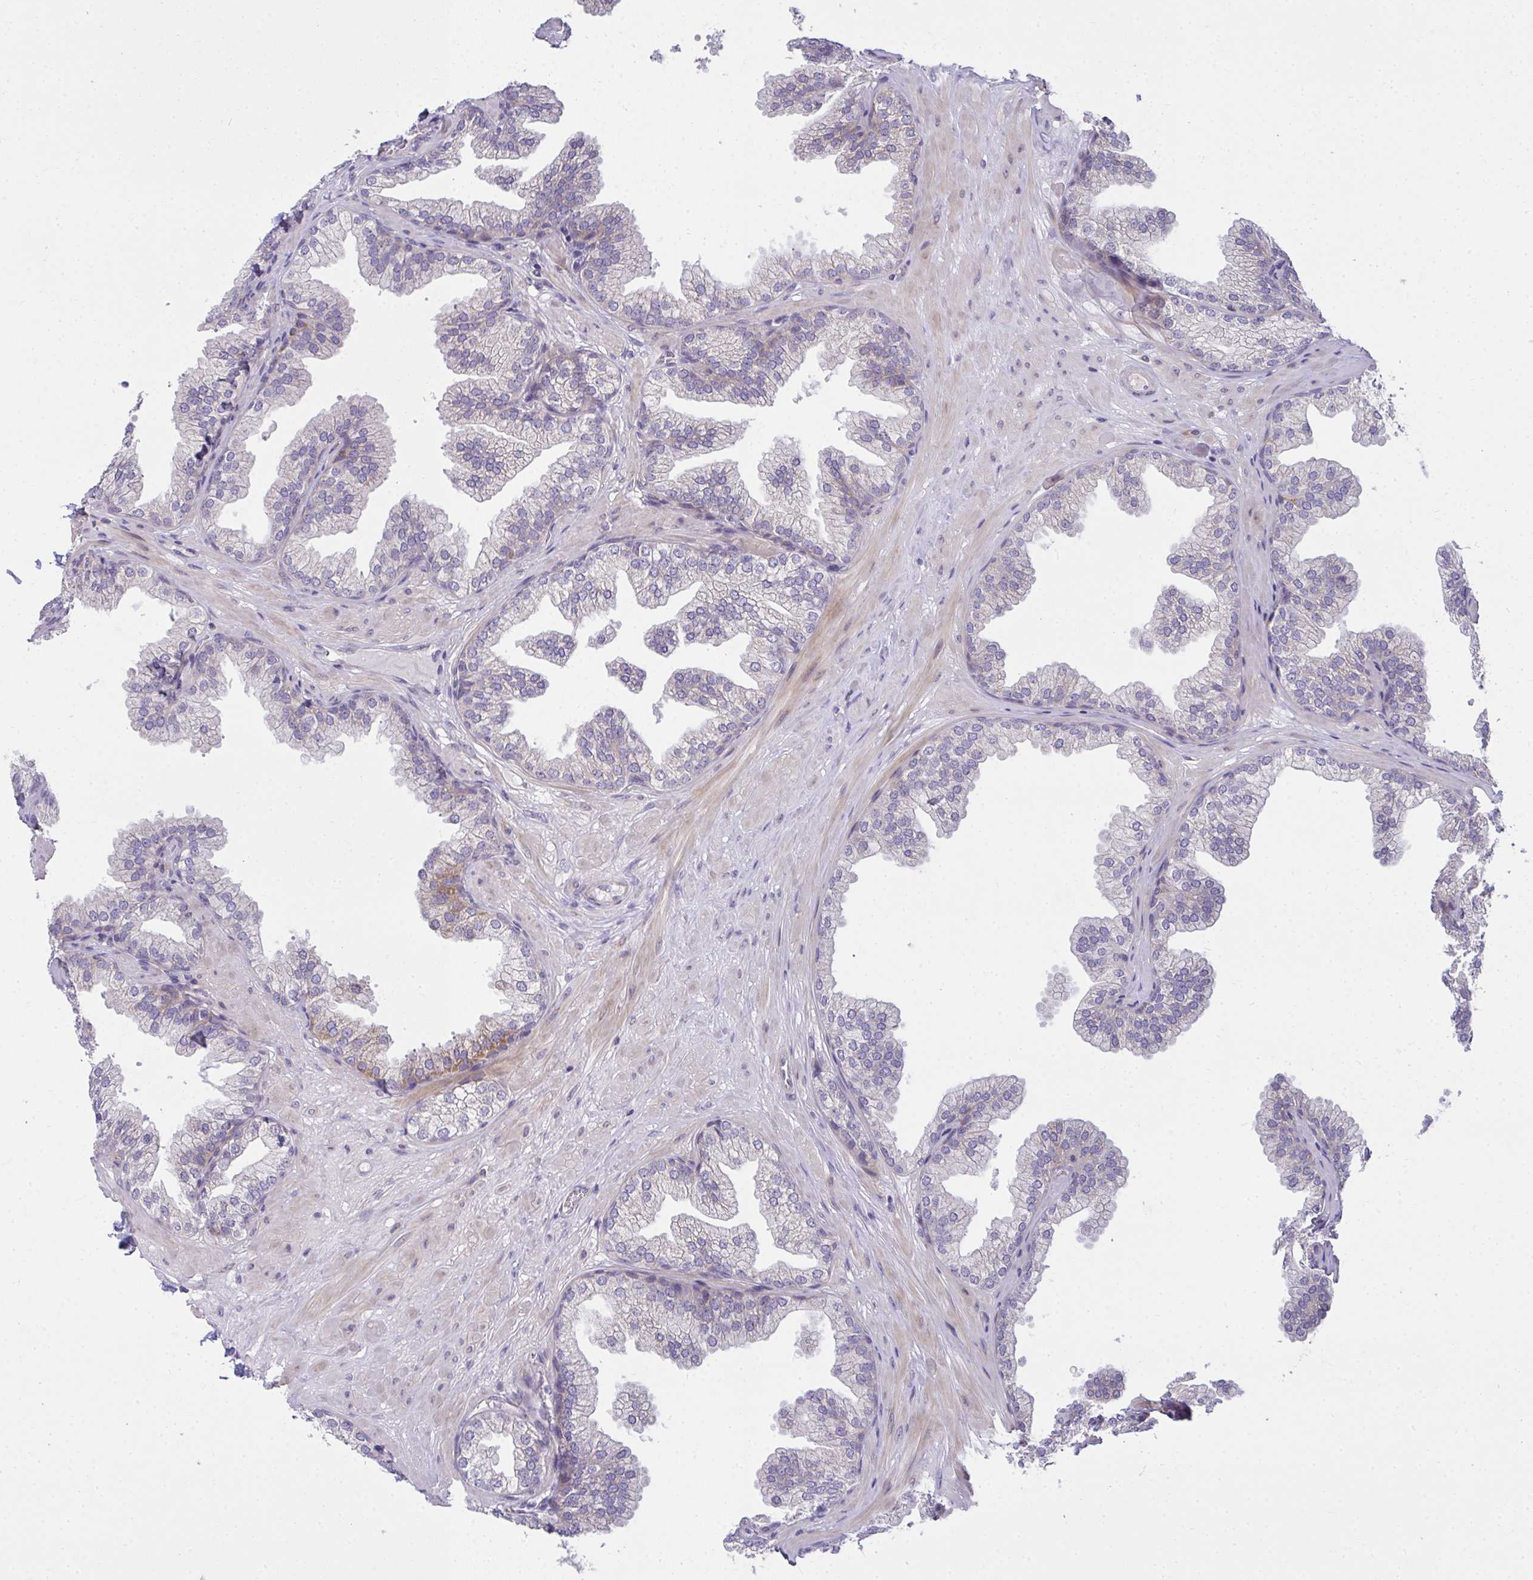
{"staining": {"intensity": "weak", "quantity": "25%-75%", "location": "cytoplasmic/membranous"}, "tissue": "prostate", "cell_type": "Glandular cells", "image_type": "normal", "snomed": [{"axis": "morphology", "description": "Normal tissue, NOS"}, {"axis": "topography", "description": "Prostate"}], "caption": "DAB immunohistochemical staining of unremarkable prostate exhibits weak cytoplasmic/membranous protein positivity in about 25%-75% of glandular cells. The protein of interest is shown in brown color, while the nuclei are stained blue.", "gene": "SRRM4", "patient": {"sex": "male", "age": 37}}